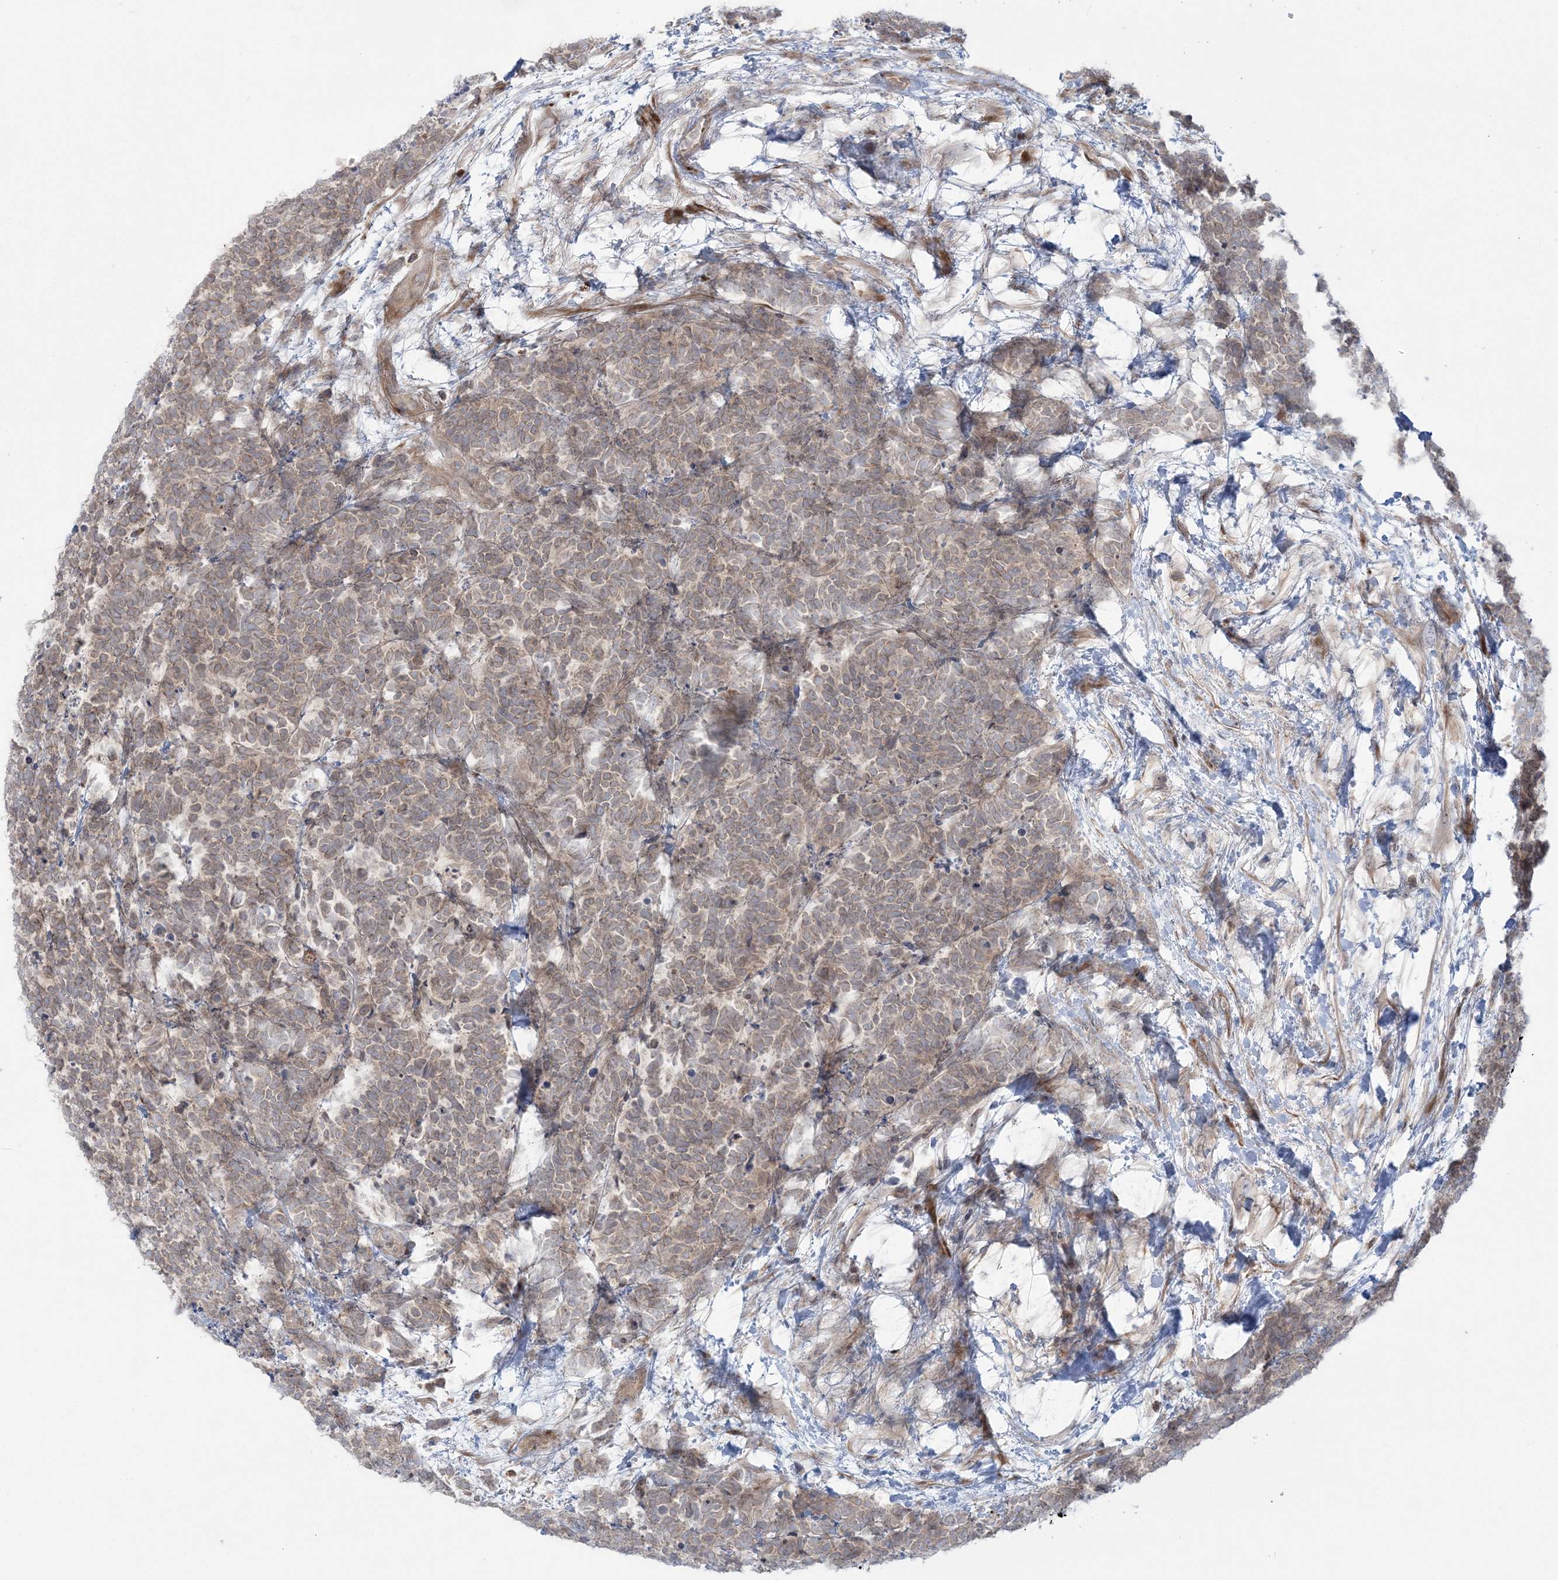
{"staining": {"intensity": "weak", "quantity": ">75%", "location": "cytoplasmic/membranous"}, "tissue": "carcinoid", "cell_type": "Tumor cells", "image_type": "cancer", "snomed": [{"axis": "morphology", "description": "Carcinoma, NOS"}, {"axis": "morphology", "description": "Carcinoid, malignant, NOS"}, {"axis": "topography", "description": "Urinary bladder"}], "caption": "Immunohistochemical staining of human carcinoid demonstrates low levels of weak cytoplasmic/membranous protein expression in approximately >75% of tumor cells.", "gene": "NUDT9", "patient": {"sex": "male", "age": 57}}